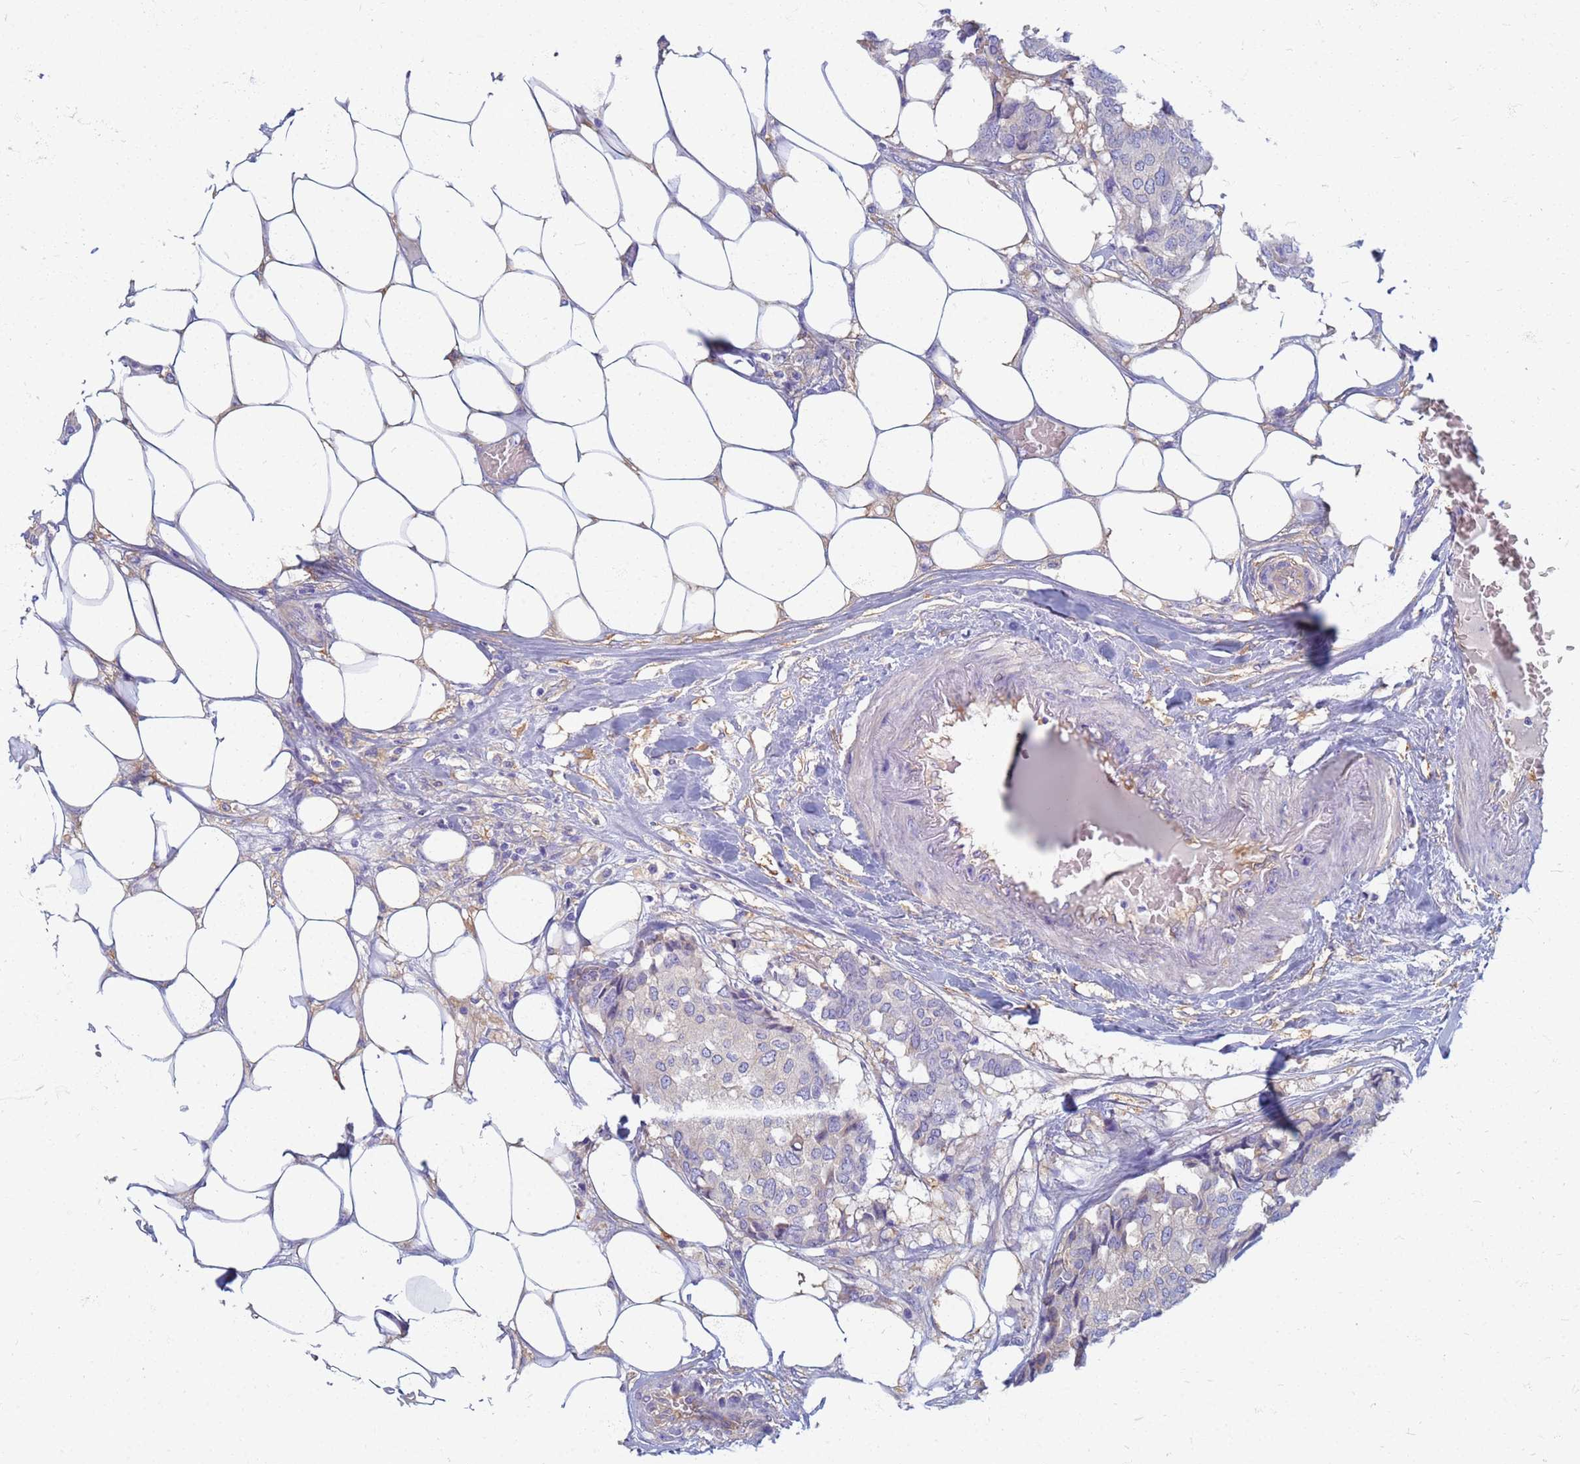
{"staining": {"intensity": "negative", "quantity": "none", "location": "none"}, "tissue": "breast cancer", "cell_type": "Tumor cells", "image_type": "cancer", "snomed": [{"axis": "morphology", "description": "Duct carcinoma"}, {"axis": "topography", "description": "Breast"}], "caption": "An IHC micrograph of breast cancer is shown. There is no staining in tumor cells of breast cancer.", "gene": "EEA1", "patient": {"sex": "female", "age": 75}}